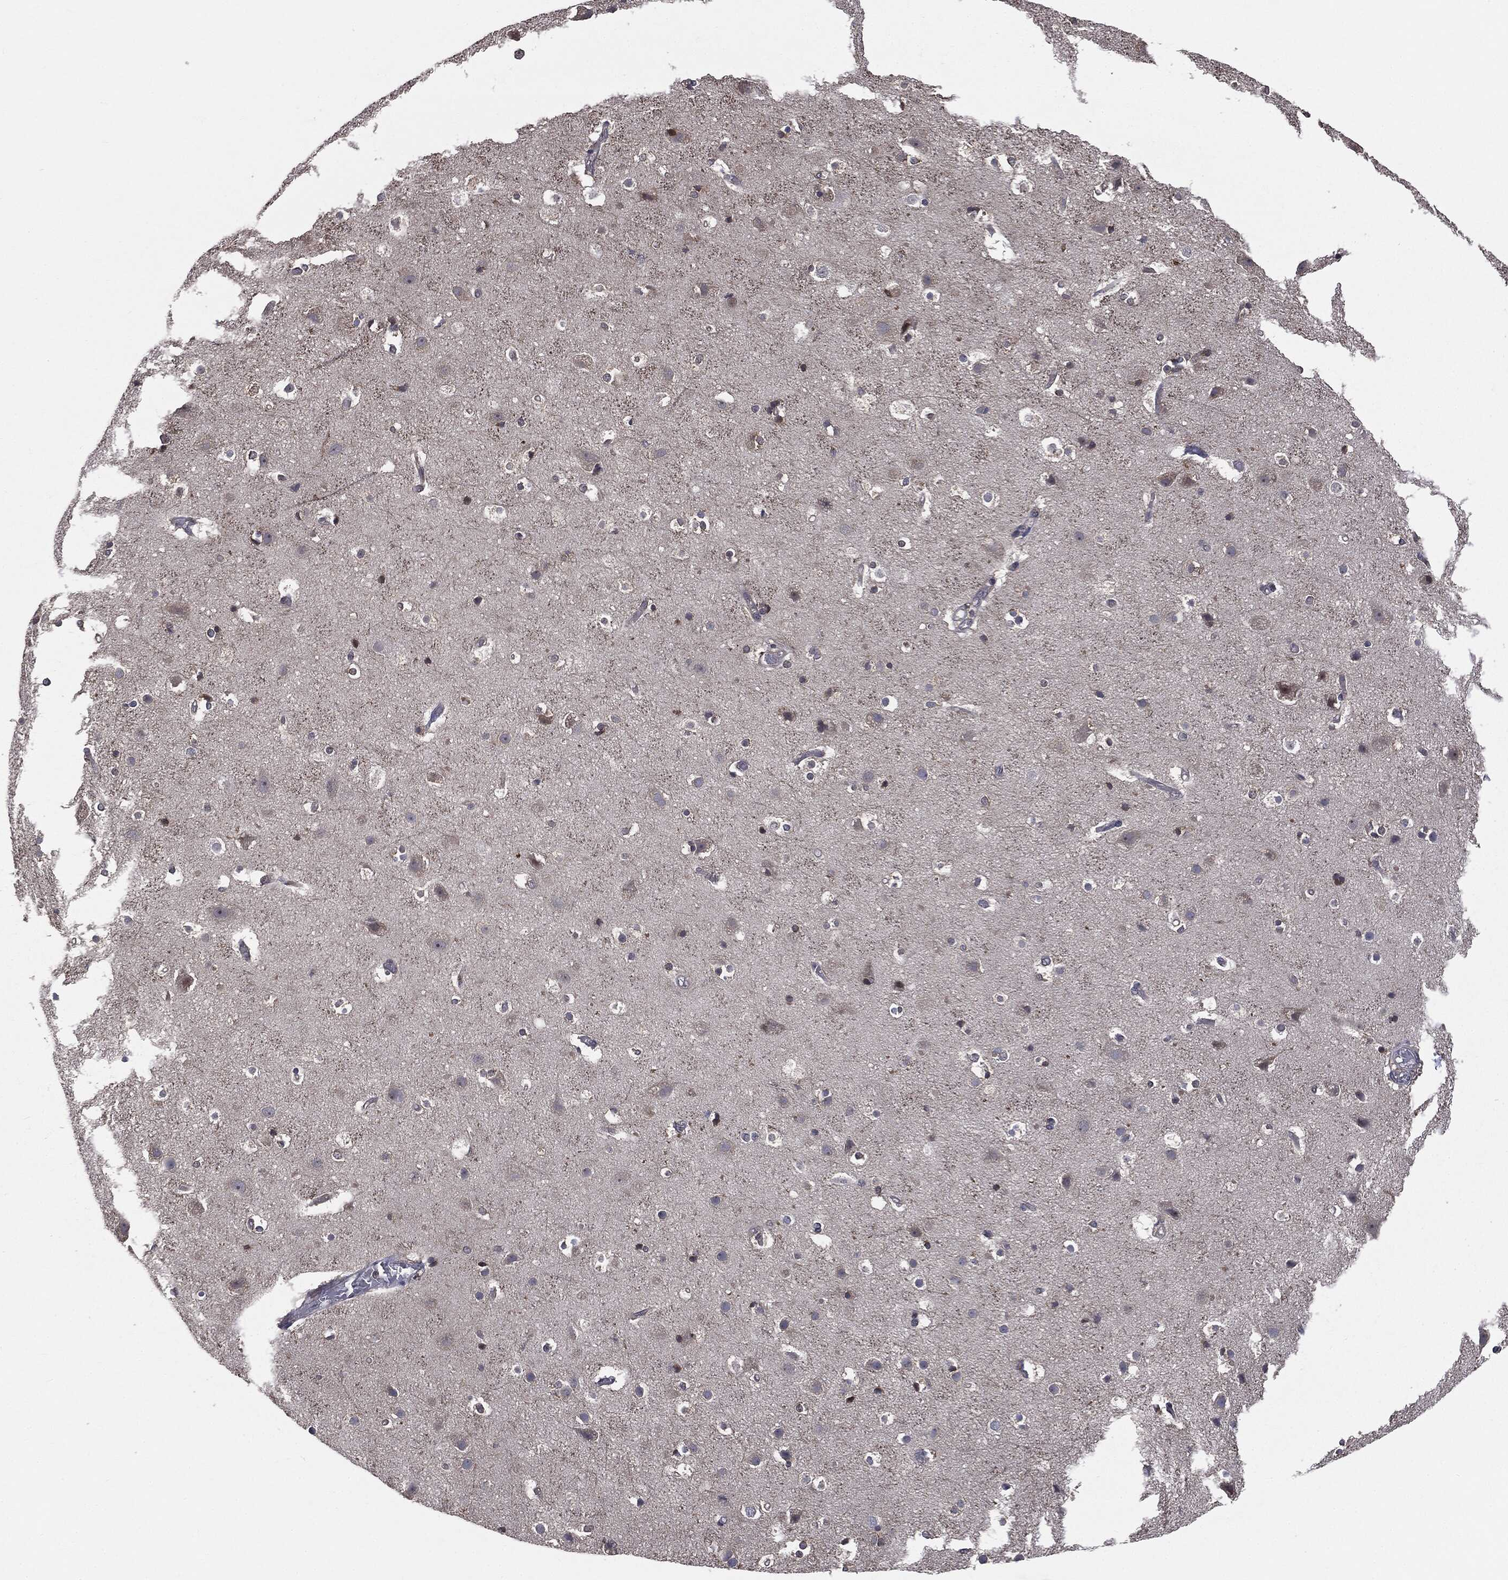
{"staining": {"intensity": "negative", "quantity": "none", "location": "none"}, "tissue": "cerebral cortex", "cell_type": "Endothelial cells", "image_type": "normal", "snomed": [{"axis": "morphology", "description": "Normal tissue, NOS"}, {"axis": "topography", "description": "Cerebral cortex"}], "caption": "Cerebral cortex was stained to show a protein in brown. There is no significant staining in endothelial cells. (Brightfield microscopy of DAB (3,3'-diaminobenzidine) immunohistochemistry (IHC) at high magnification).", "gene": "TRMT1L", "patient": {"sex": "female", "age": 52}}